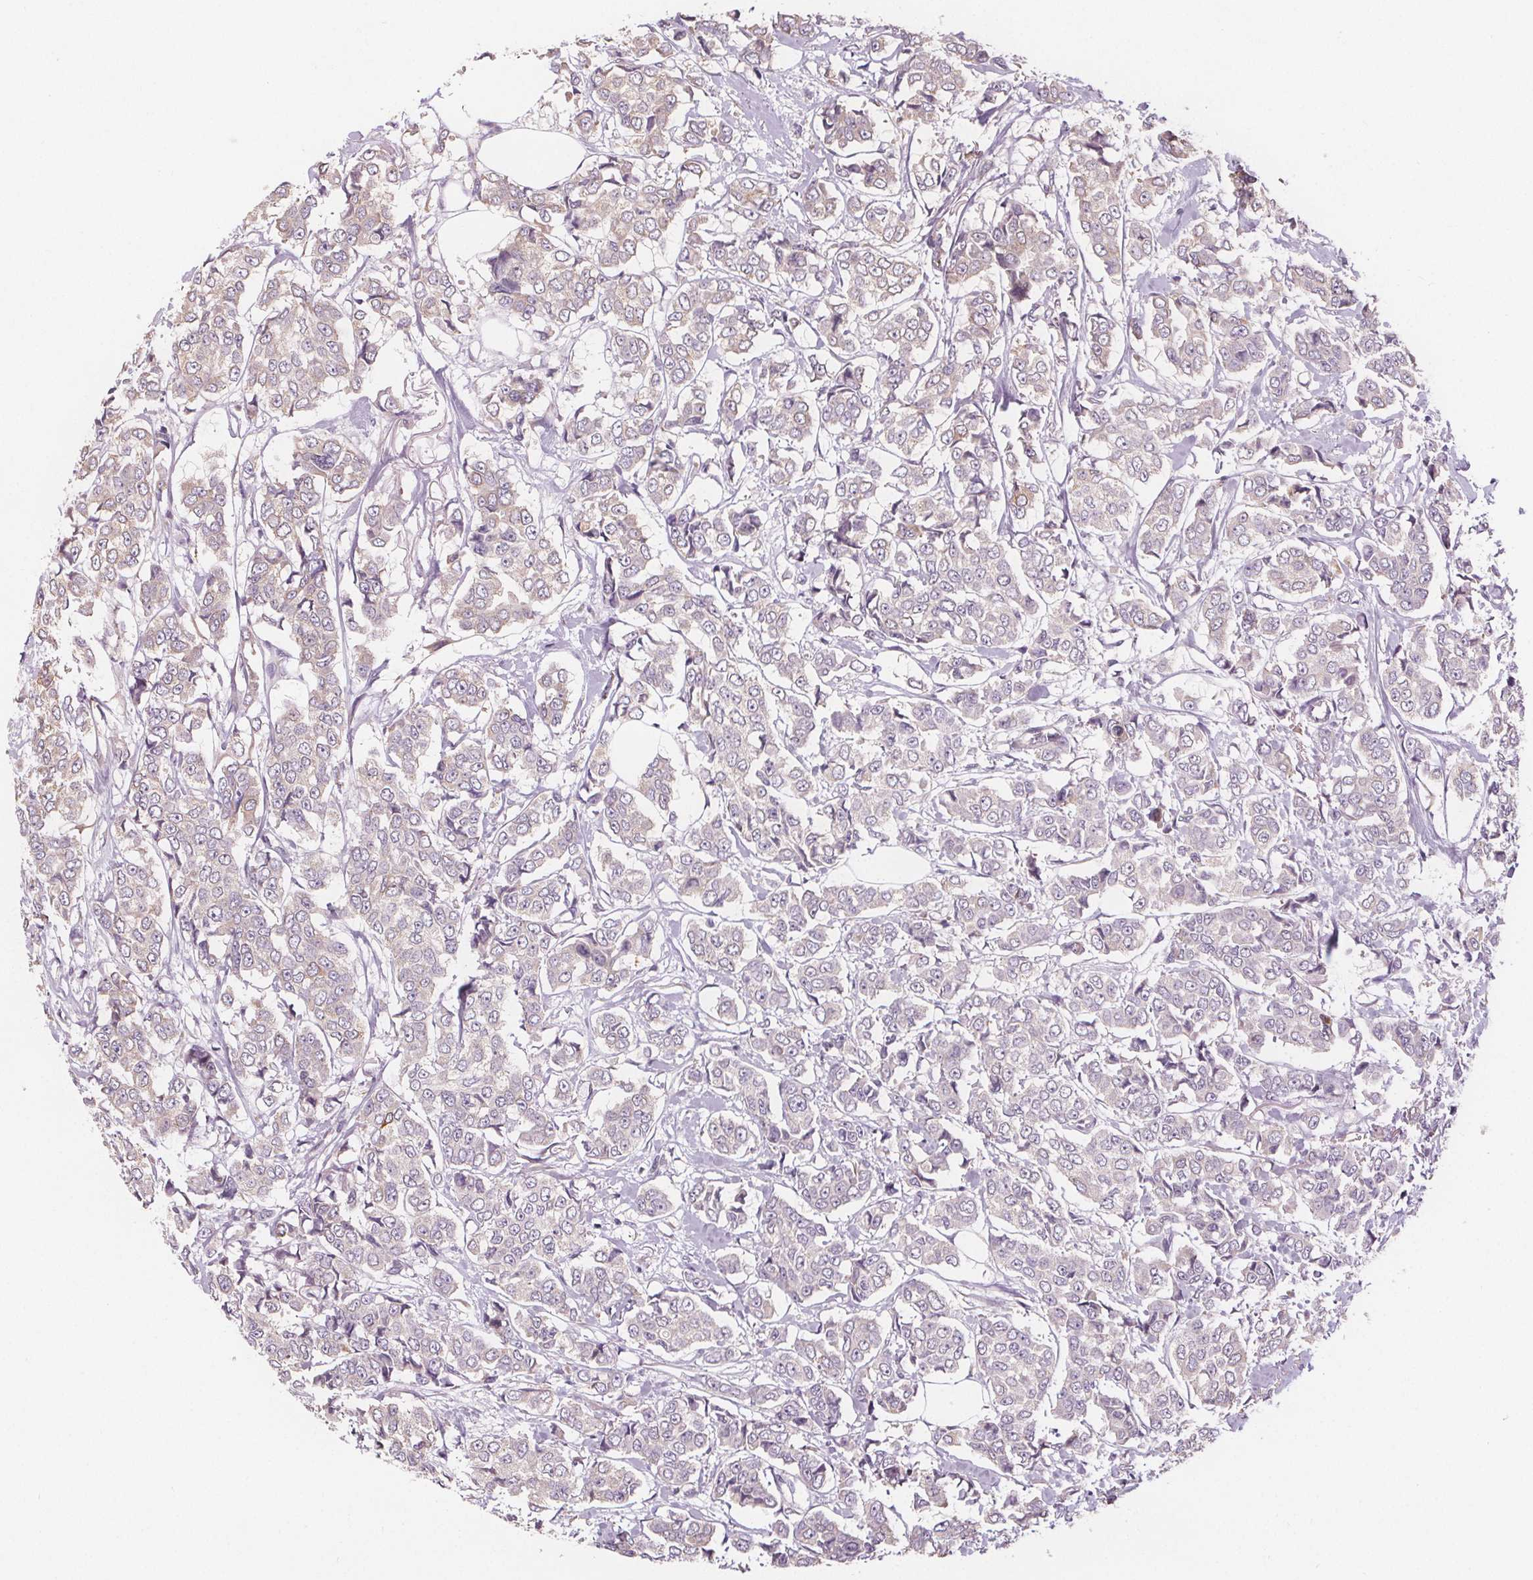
{"staining": {"intensity": "negative", "quantity": "none", "location": "none"}, "tissue": "breast cancer", "cell_type": "Tumor cells", "image_type": "cancer", "snomed": [{"axis": "morphology", "description": "Duct carcinoma"}, {"axis": "topography", "description": "Breast"}], "caption": "This is an IHC histopathology image of human breast cancer (intraductal carcinoma). There is no staining in tumor cells.", "gene": "TMEM80", "patient": {"sex": "female", "age": 94}}